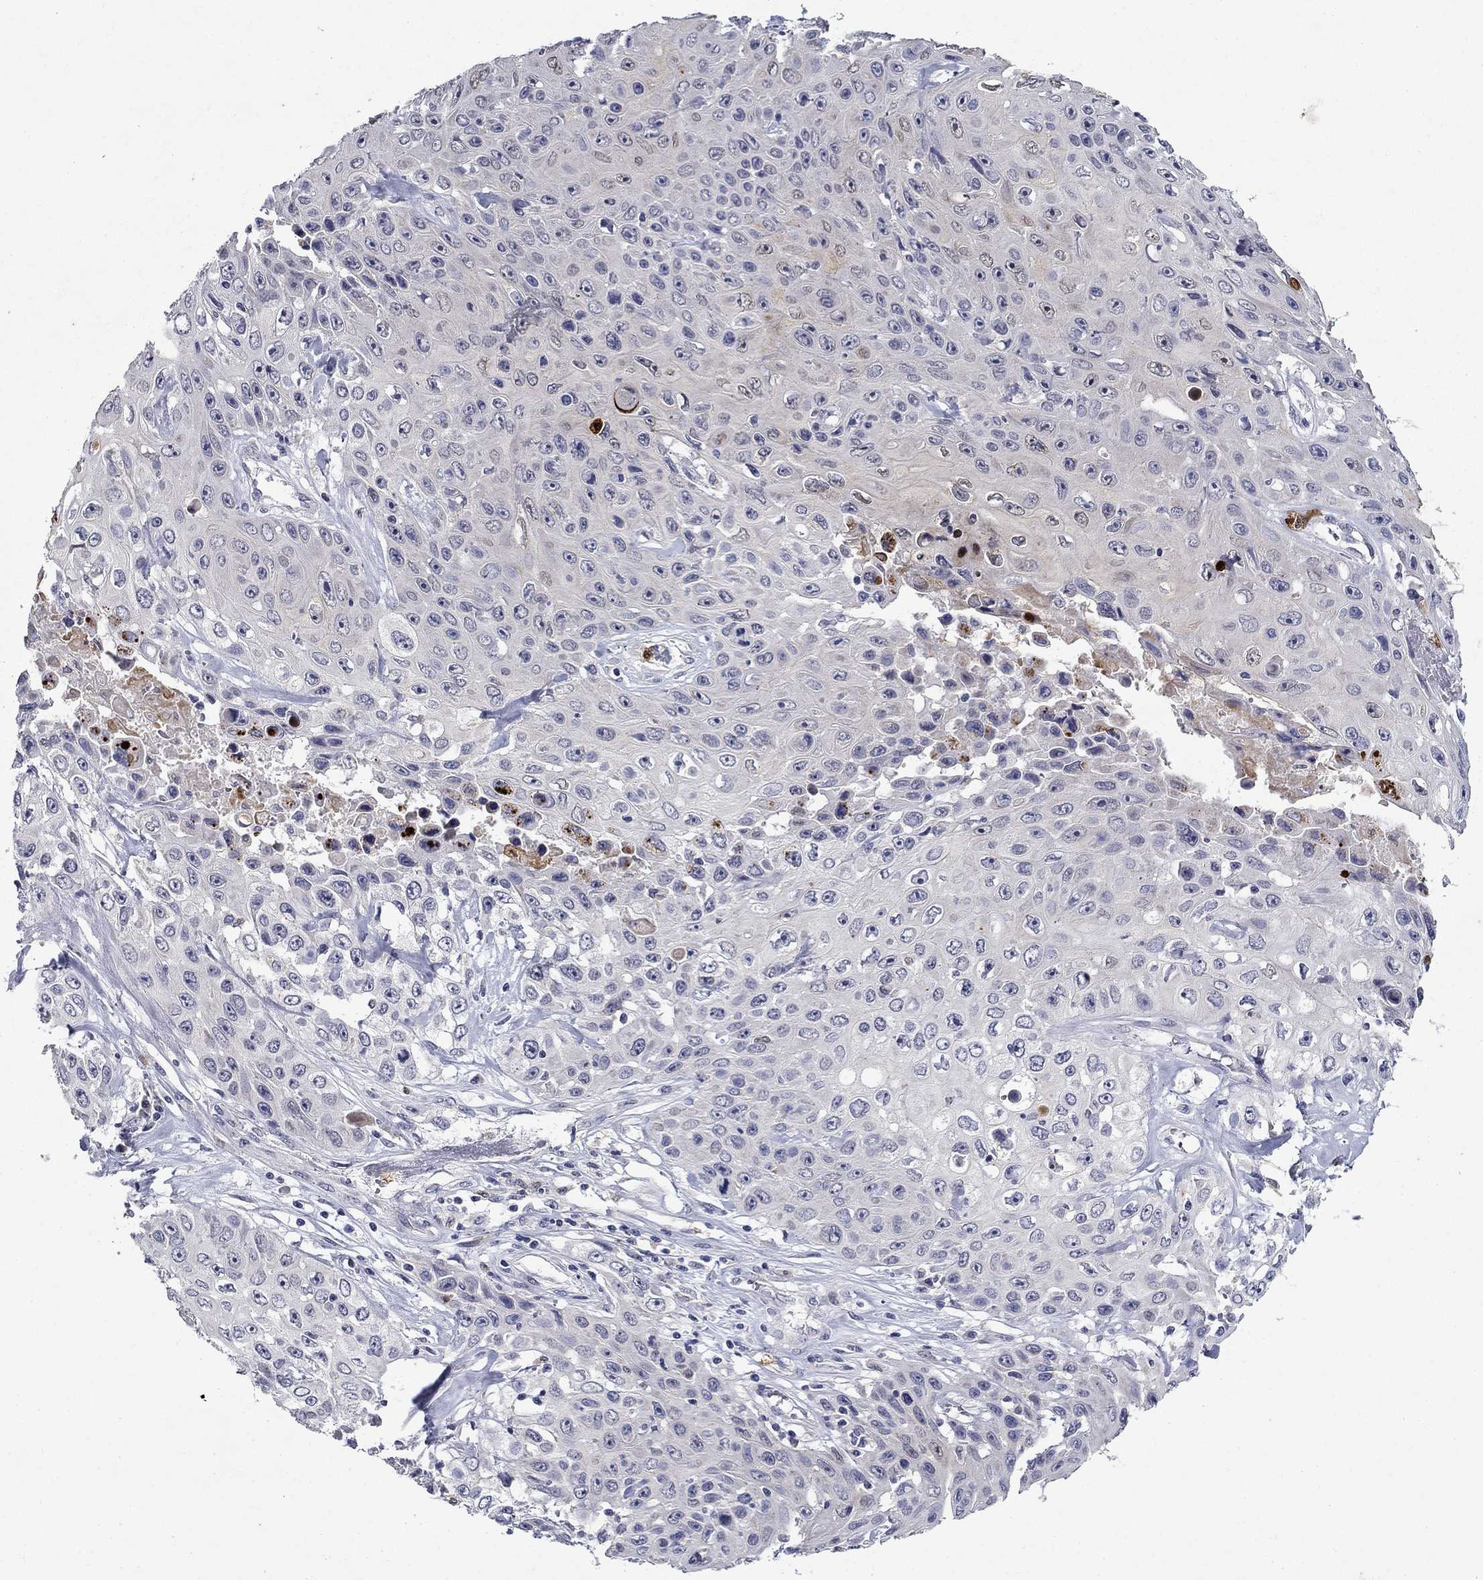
{"staining": {"intensity": "moderate", "quantity": "<25%", "location": "cytoplasmic/membranous,nuclear"}, "tissue": "skin cancer", "cell_type": "Tumor cells", "image_type": "cancer", "snomed": [{"axis": "morphology", "description": "Squamous cell carcinoma, NOS"}, {"axis": "topography", "description": "Skin"}], "caption": "Skin squamous cell carcinoma stained with a protein marker reveals moderate staining in tumor cells.", "gene": "IRF5", "patient": {"sex": "male", "age": 82}}